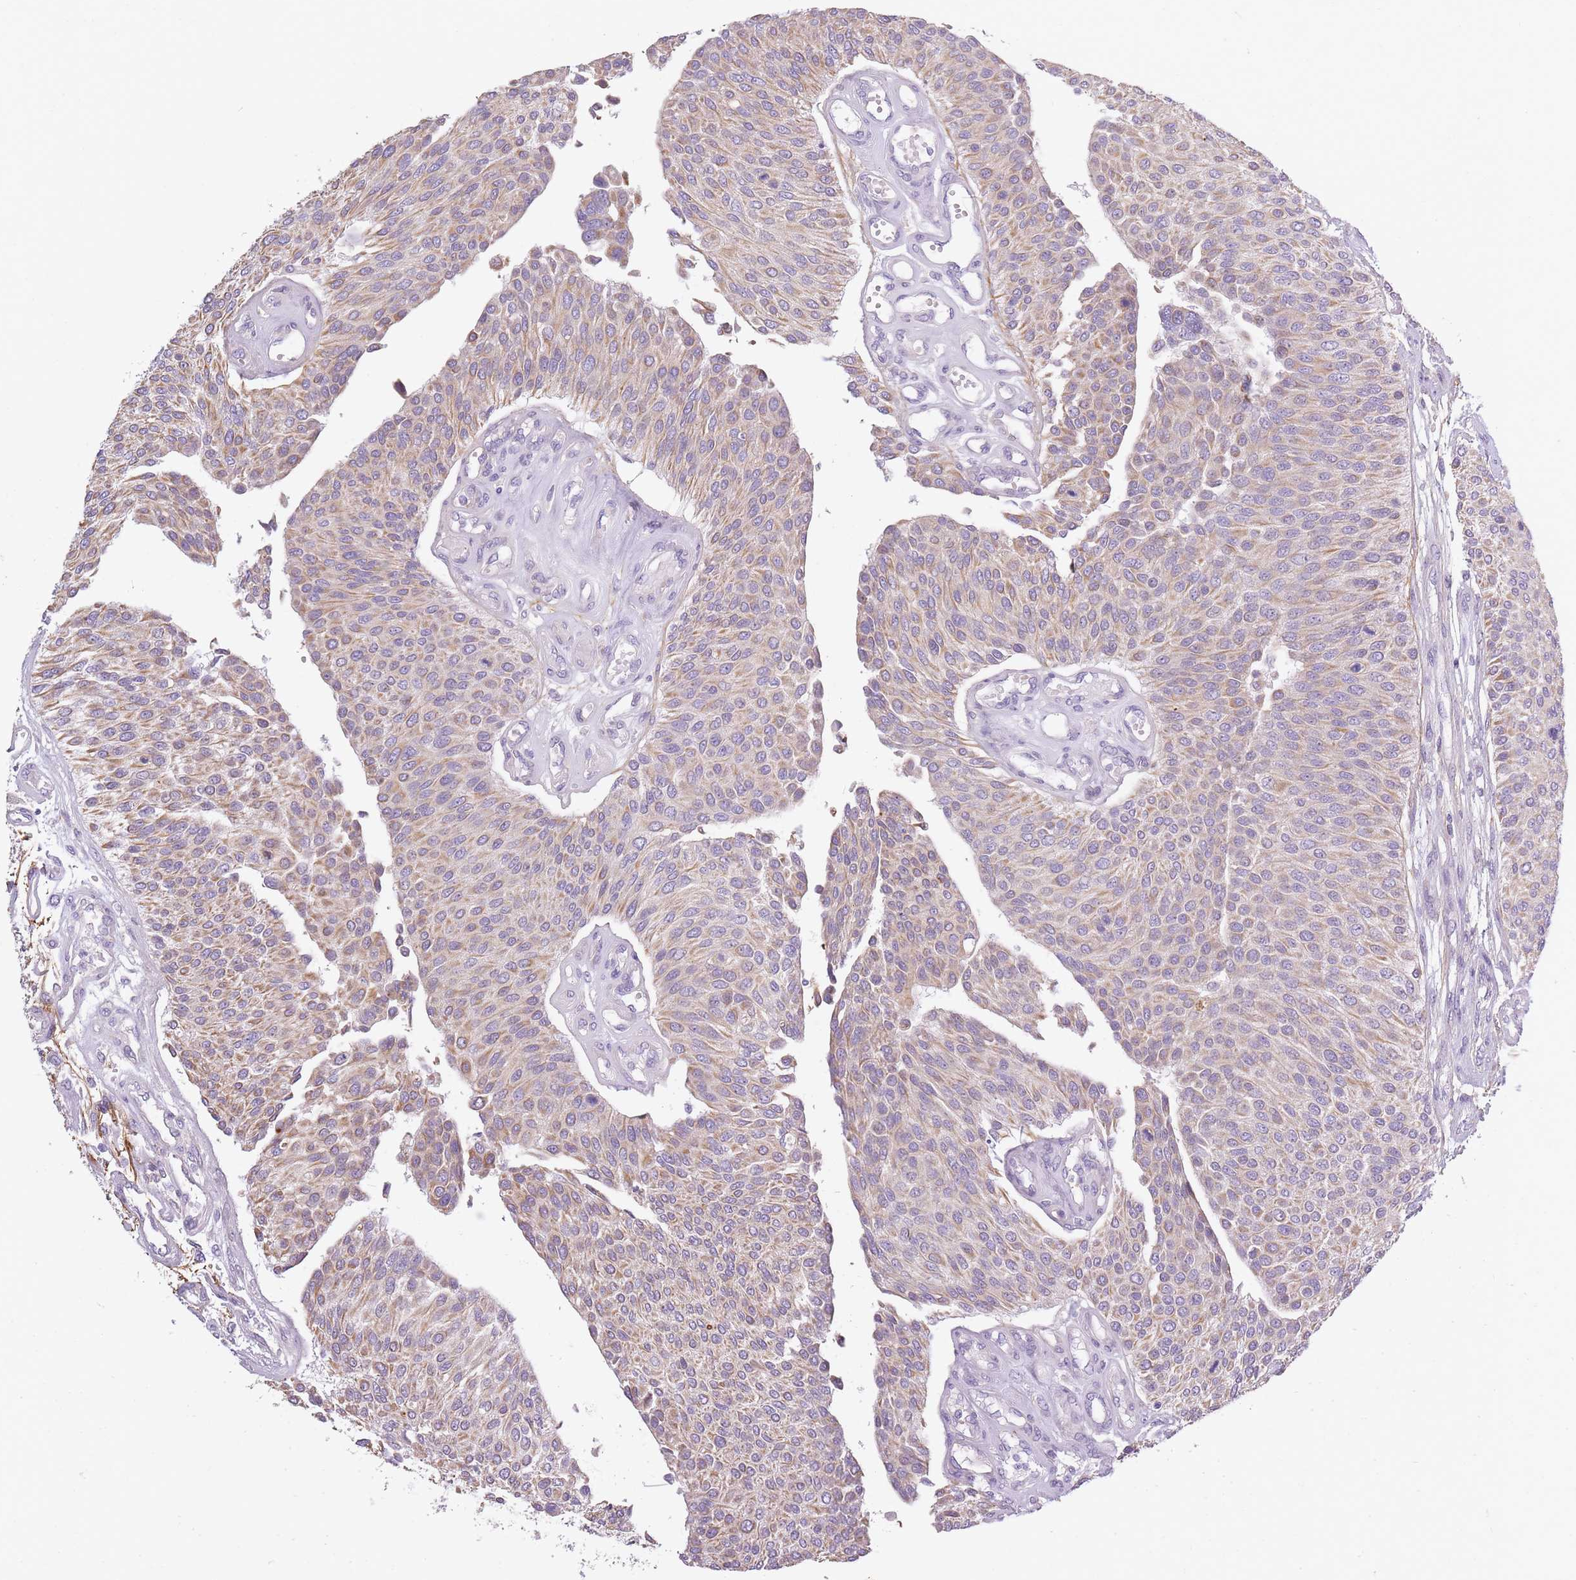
{"staining": {"intensity": "weak", "quantity": ">75%", "location": "cytoplasmic/membranous"}, "tissue": "urothelial cancer", "cell_type": "Tumor cells", "image_type": "cancer", "snomed": [{"axis": "morphology", "description": "Urothelial carcinoma, NOS"}, {"axis": "topography", "description": "Urinary bladder"}], "caption": "Immunohistochemistry of urothelial cancer exhibits low levels of weak cytoplasmic/membranous expression in about >75% of tumor cells.", "gene": "AP3M2", "patient": {"sex": "male", "age": 55}}